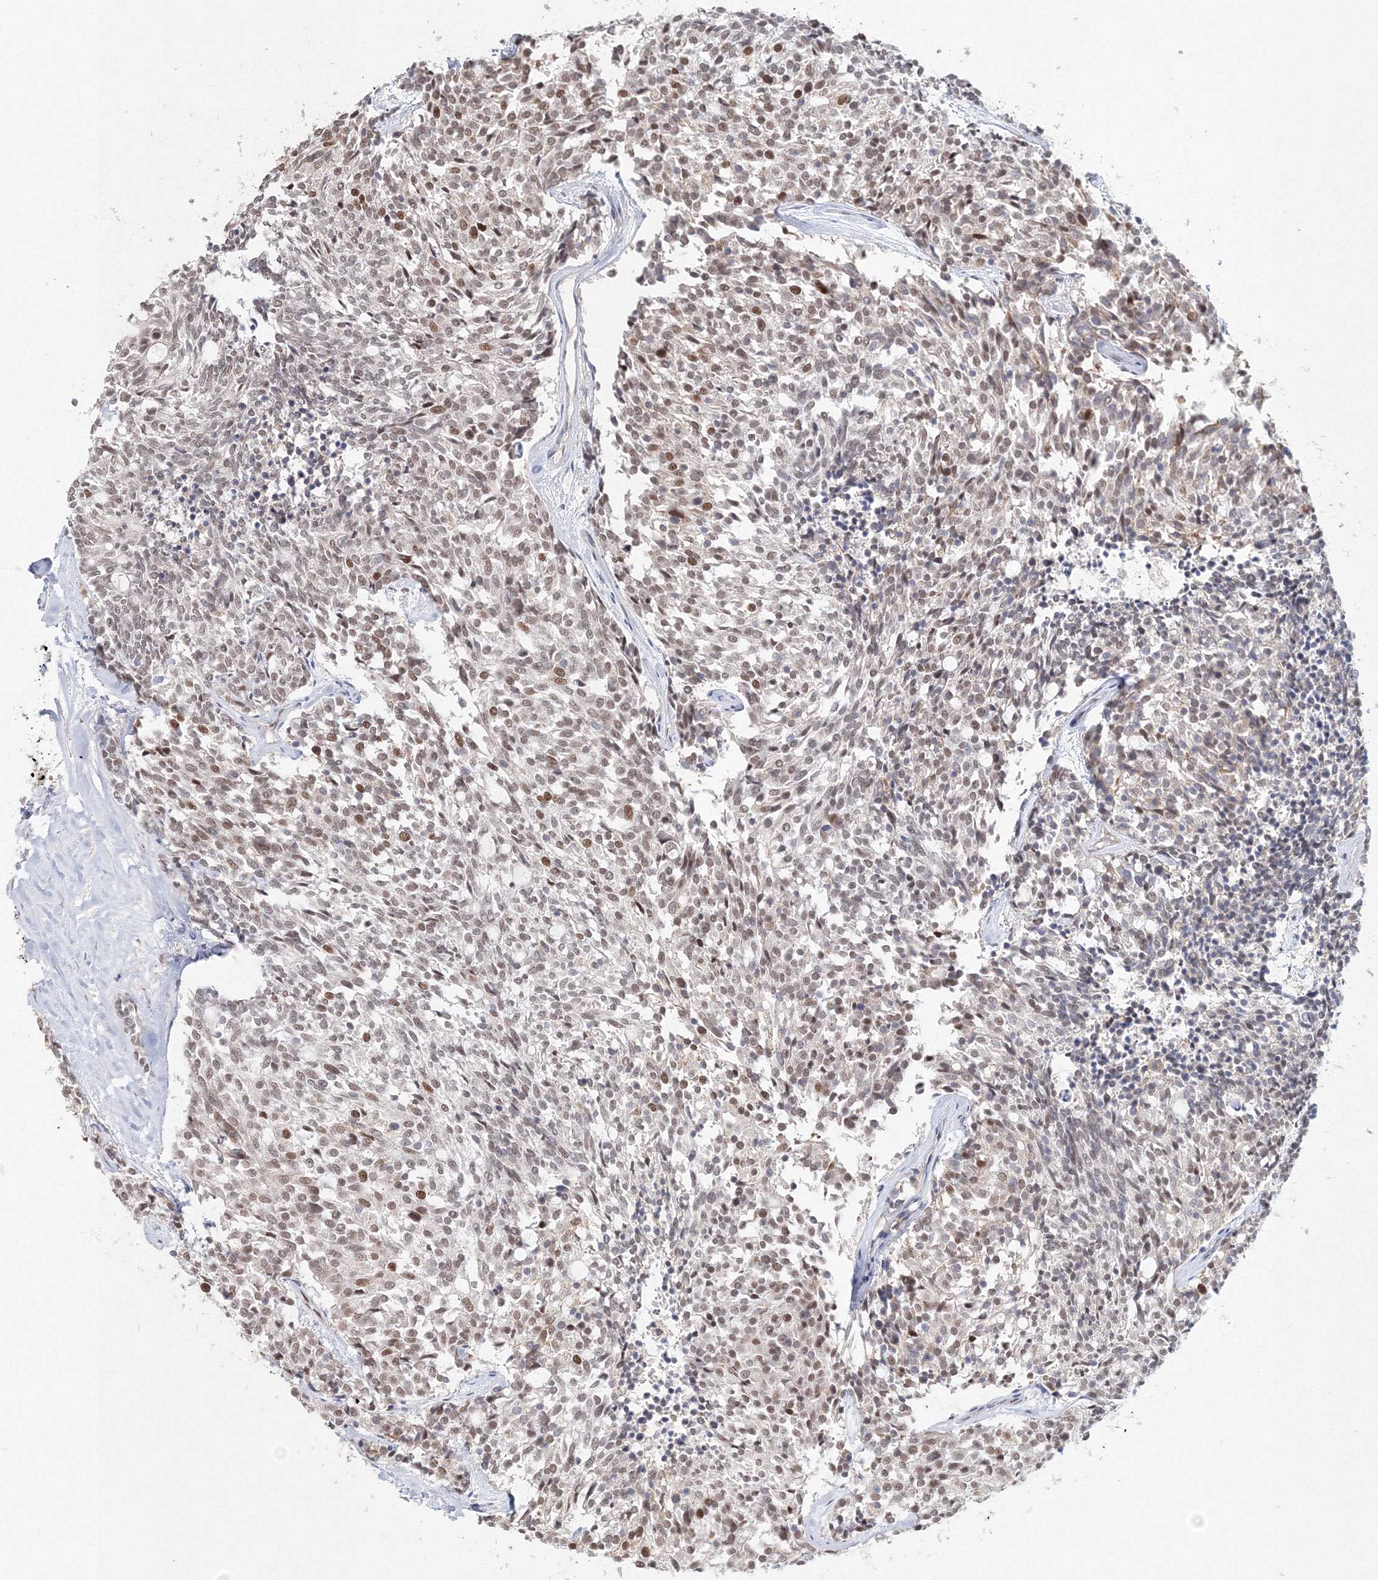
{"staining": {"intensity": "weak", "quantity": "<25%", "location": "nuclear"}, "tissue": "carcinoid", "cell_type": "Tumor cells", "image_type": "cancer", "snomed": [{"axis": "morphology", "description": "Carcinoid, malignant, NOS"}, {"axis": "topography", "description": "Pancreas"}], "caption": "Tumor cells are negative for protein expression in human carcinoid.", "gene": "IWS1", "patient": {"sex": "female", "age": 54}}